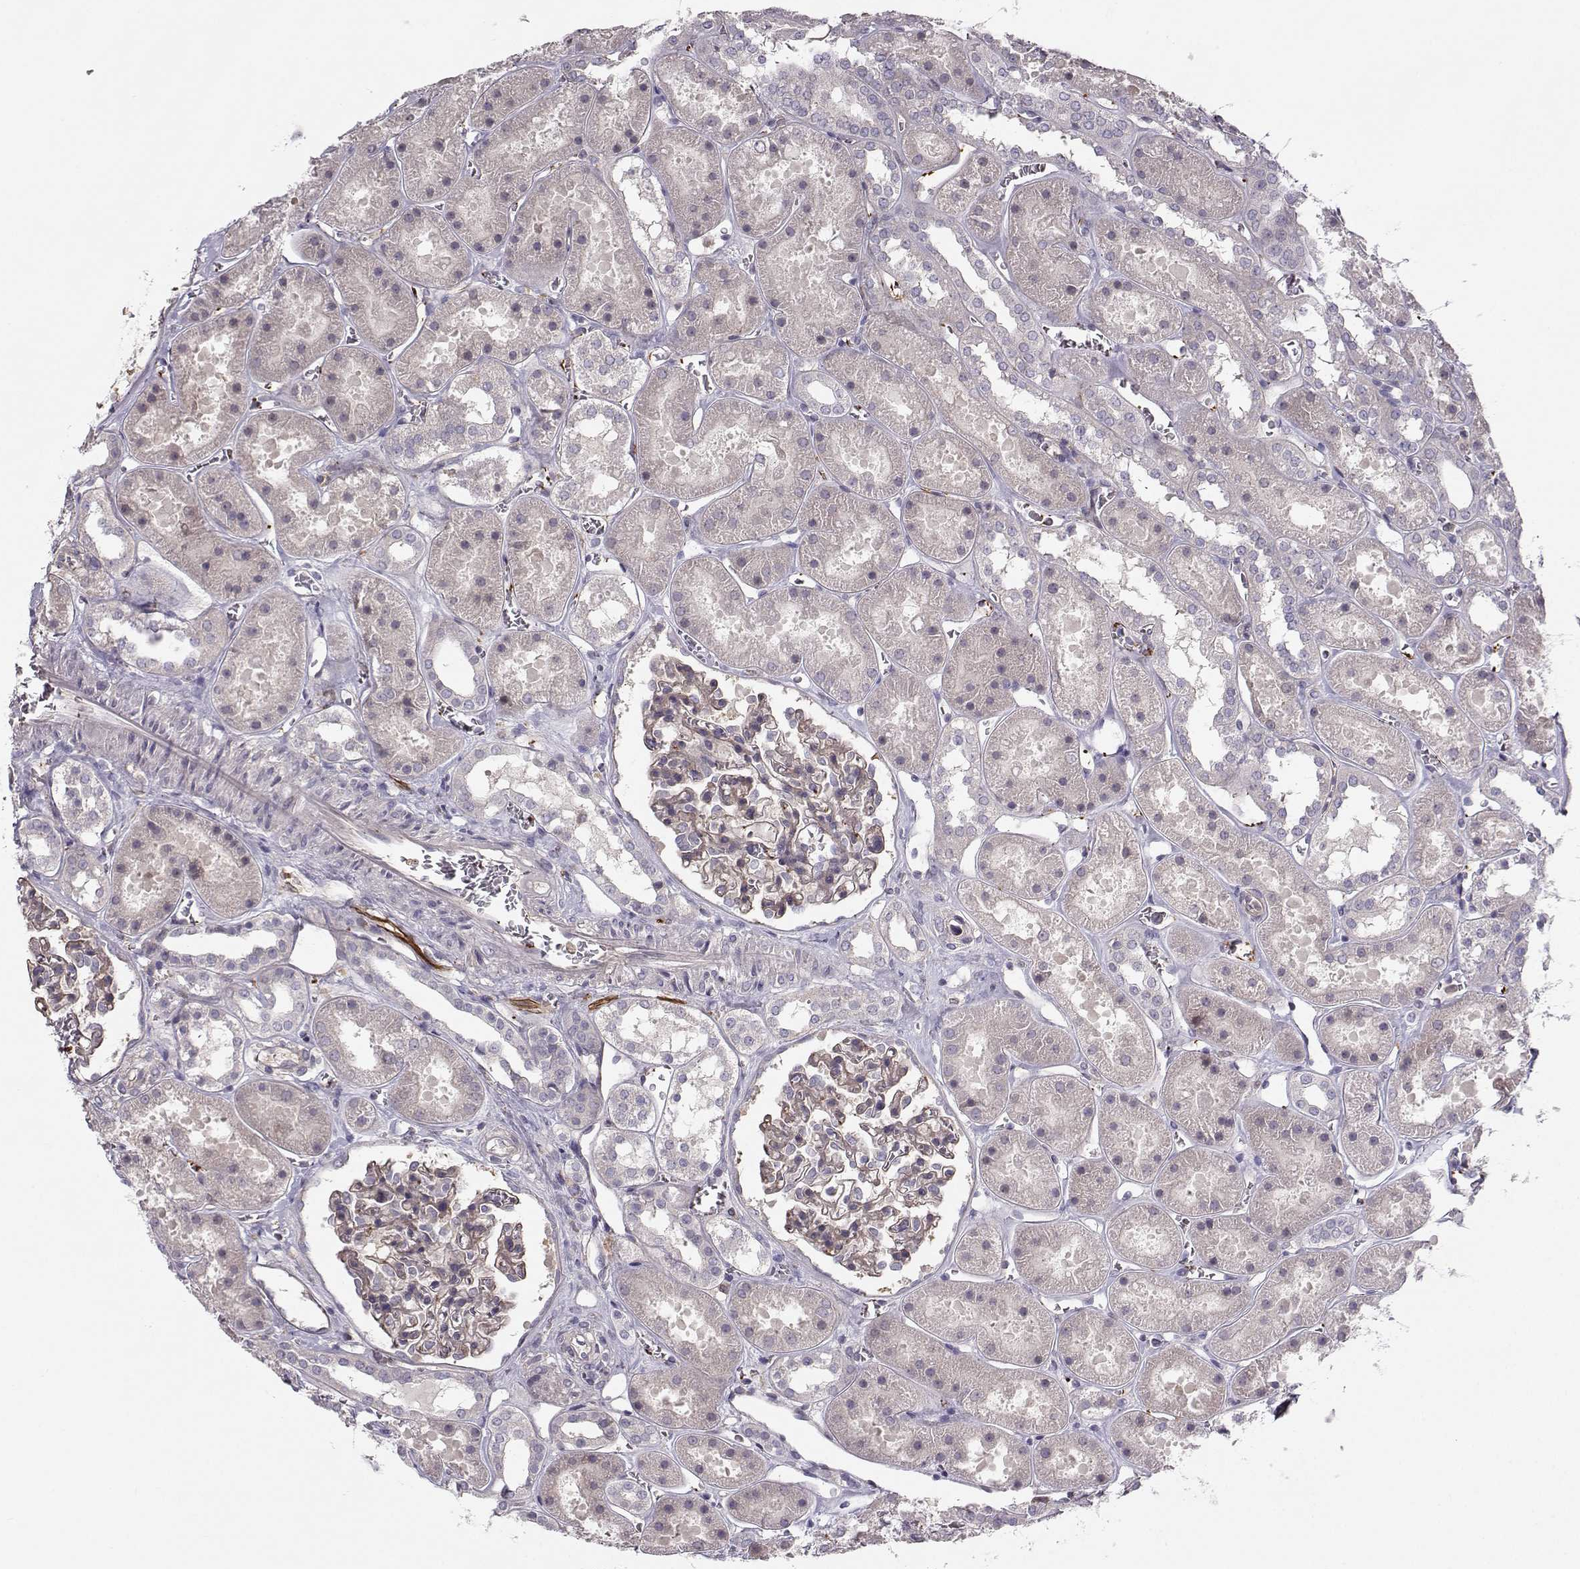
{"staining": {"intensity": "weak", "quantity": "<25%", "location": "cytoplasmic/membranous"}, "tissue": "kidney", "cell_type": "Cells in glomeruli", "image_type": "normal", "snomed": [{"axis": "morphology", "description": "Normal tissue, NOS"}, {"axis": "topography", "description": "Kidney"}], "caption": "High power microscopy image of an immunohistochemistry histopathology image of benign kidney, revealing no significant expression in cells in glomeruli. (Immunohistochemistry (ihc), brightfield microscopy, high magnification).", "gene": "ASB16", "patient": {"sex": "female", "age": 41}}